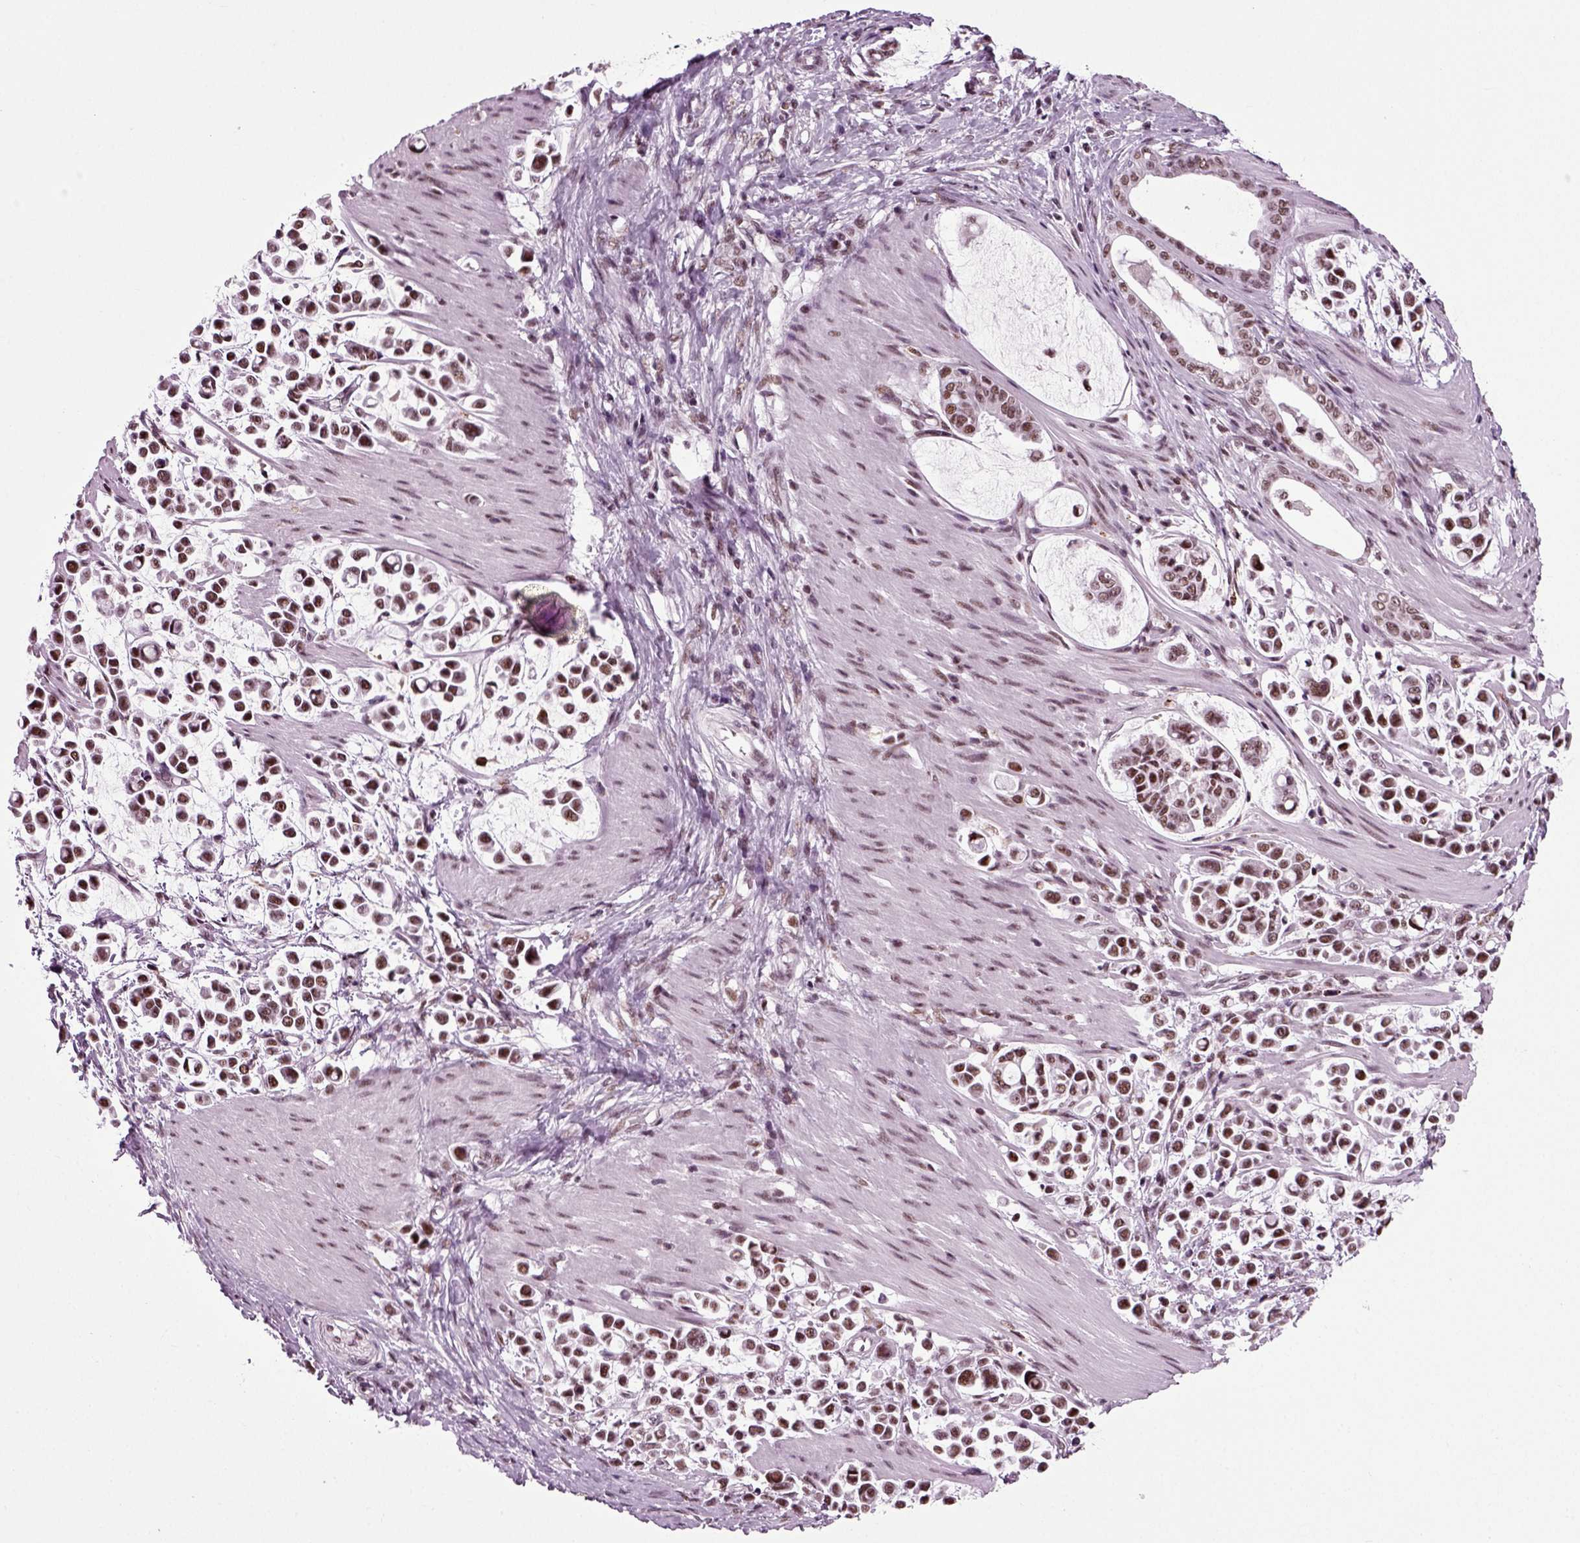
{"staining": {"intensity": "strong", "quantity": ">75%", "location": "nuclear"}, "tissue": "stomach cancer", "cell_type": "Tumor cells", "image_type": "cancer", "snomed": [{"axis": "morphology", "description": "Adenocarcinoma, NOS"}, {"axis": "topography", "description": "Stomach"}], "caption": "Stomach adenocarcinoma stained with DAB (3,3'-diaminobenzidine) IHC exhibits high levels of strong nuclear staining in about >75% of tumor cells. Nuclei are stained in blue.", "gene": "RCOR3", "patient": {"sex": "male", "age": 82}}